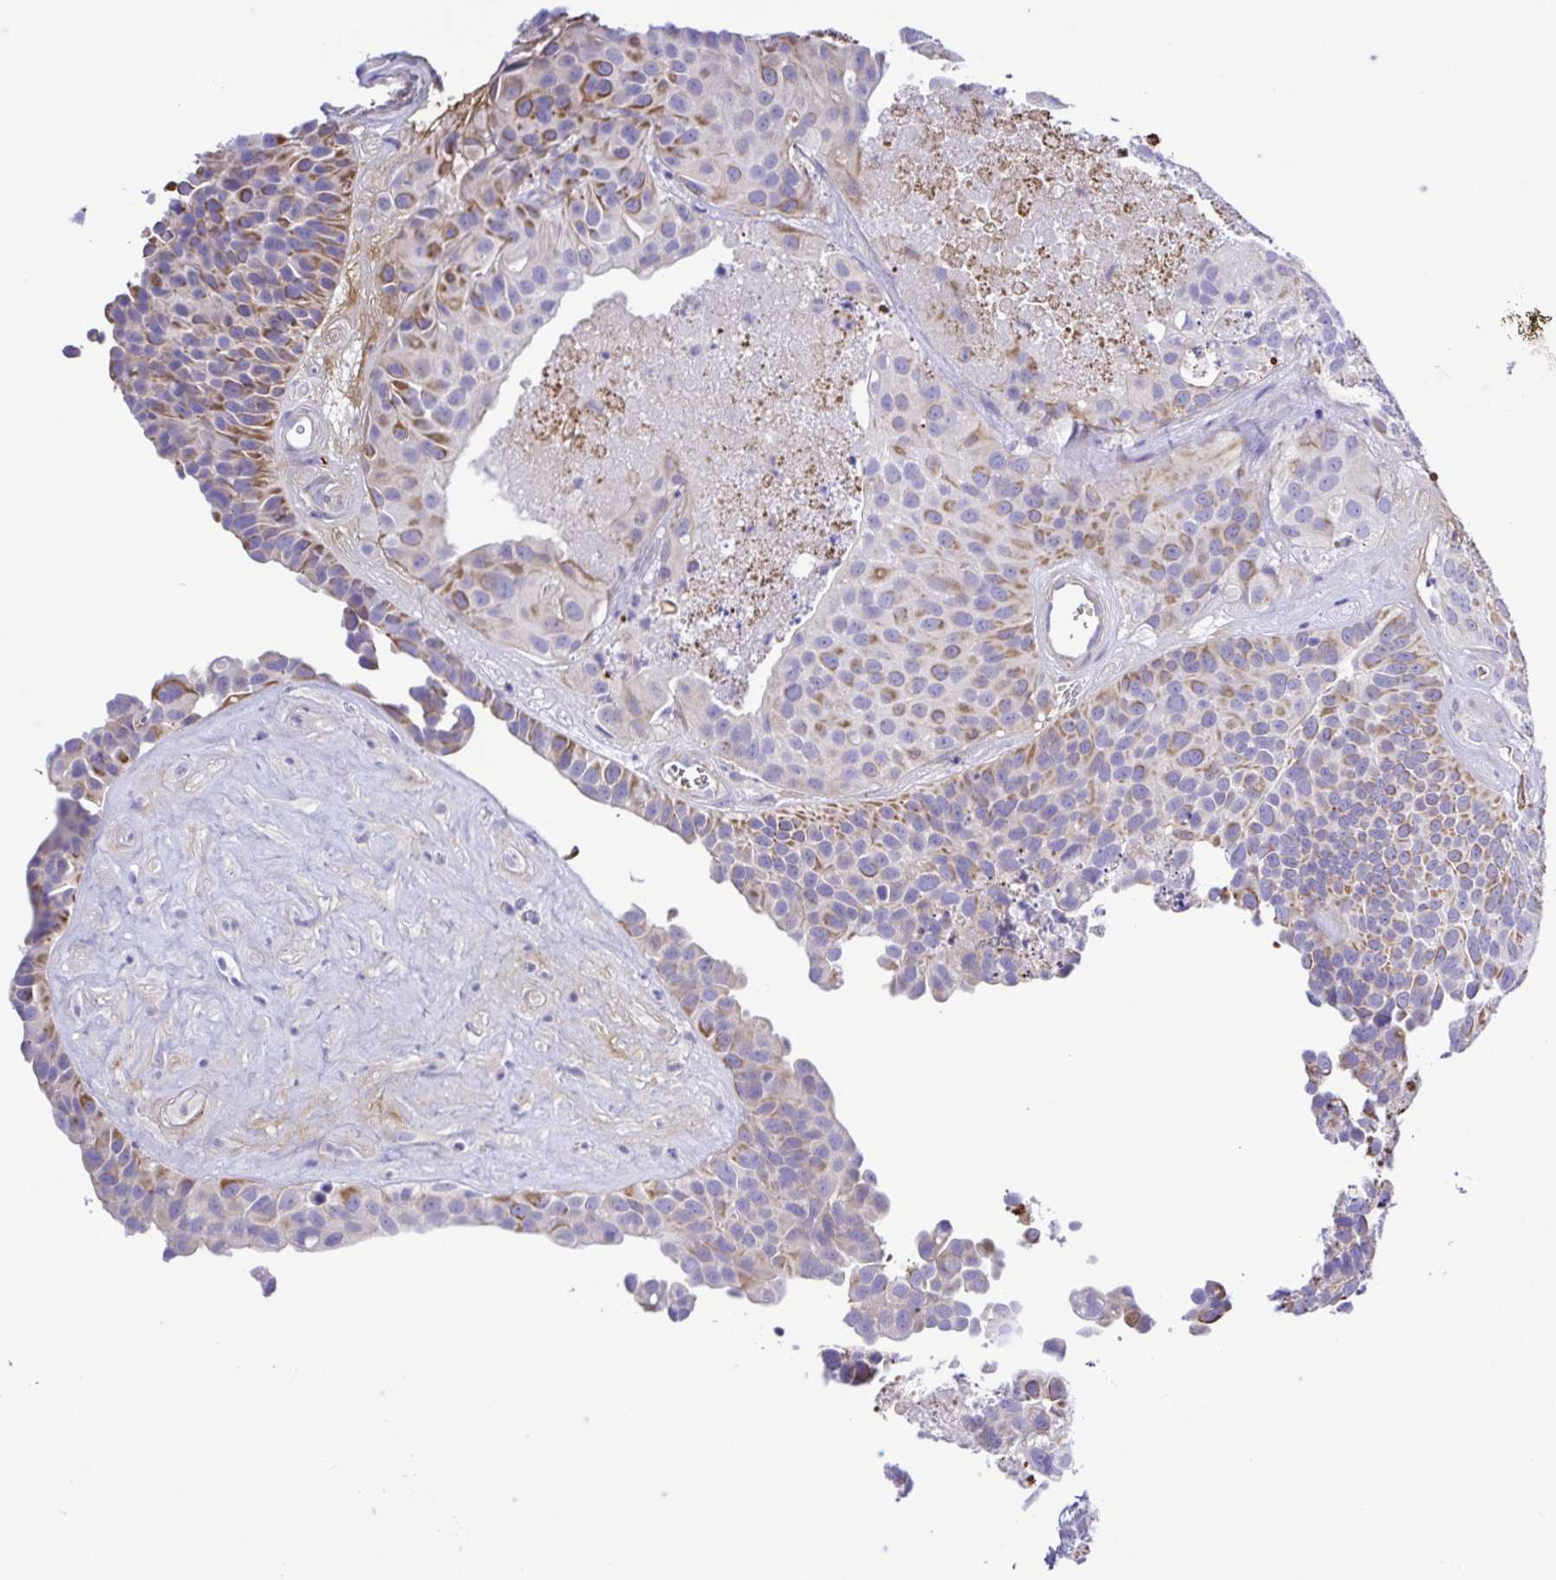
{"staining": {"intensity": "moderate", "quantity": "25%-75%", "location": "cytoplasmic/membranous"}, "tissue": "urothelial cancer", "cell_type": "Tumor cells", "image_type": "cancer", "snomed": [{"axis": "morphology", "description": "Urothelial carcinoma, Low grade"}, {"axis": "topography", "description": "Urinary bladder"}], "caption": "Protein expression analysis of low-grade urothelial carcinoma shows moderate cytoplasmic/membranous positivity in about 25%-75% of tumor cells.", "gene": "GABBR2", "patient": {"sex": "male", "age": 76}}